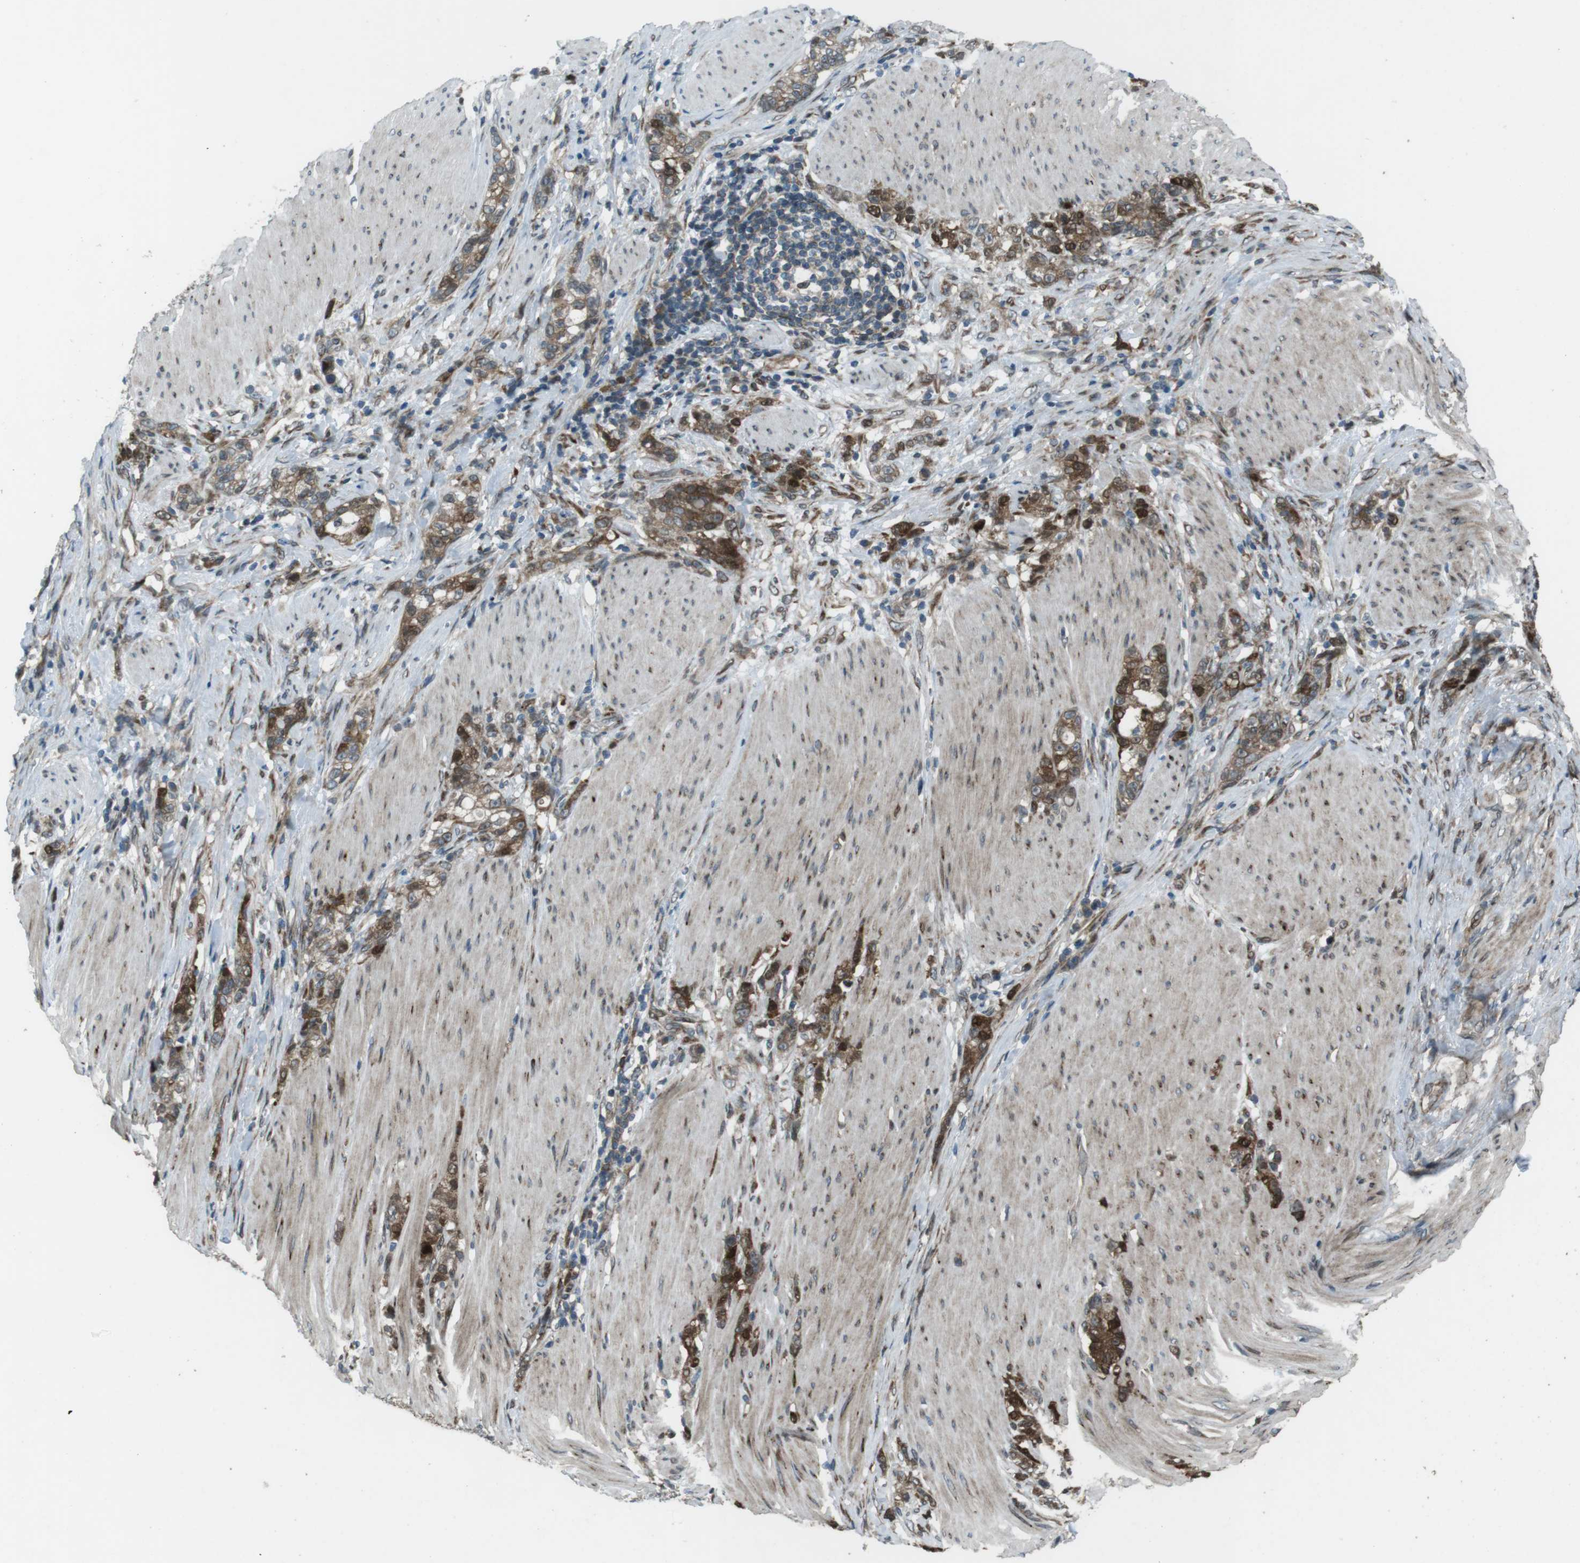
{"staining": {"intensity": "strong", "quantity": ">75%", "location": "cytoplasmic/membranous,nuclear"}, "tissue": "stomach cancer", "cell_type": "Tumor cells", "image_type": "cancer", "snomed": [{"axis": "morphology", "description": "Adenocarcinoma, NOS"}, {"axis": "topography", "description": "Stomach, lower"}], "caption": "Protein expression analysis of adenocarcinoma (stomach) reveals strong cytoplasmic/membranous and nuclear expression in approximately >75% of tumor cells.", "gene": "ZNF330", "patient": {"sex": "male", "age": 88}}